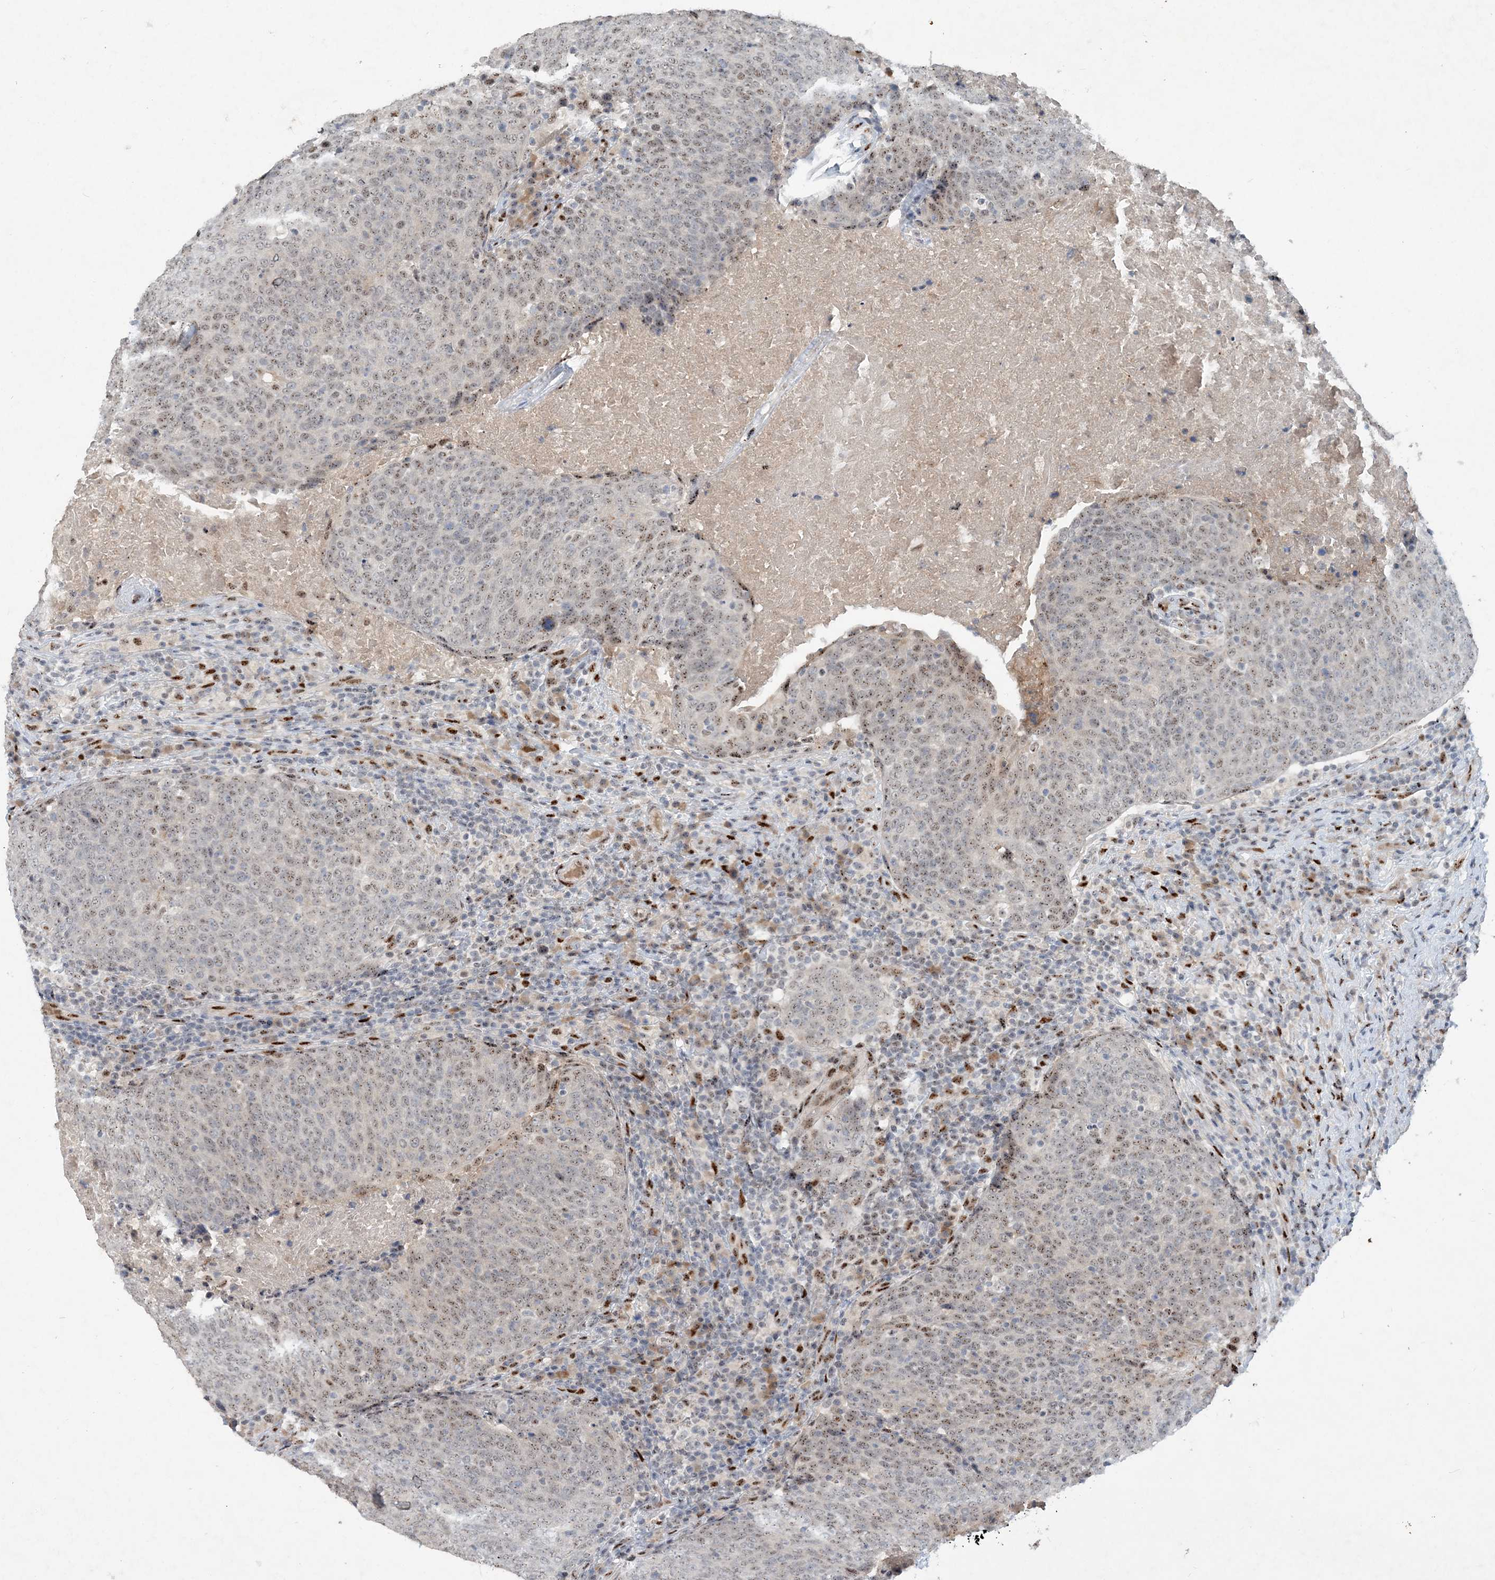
{"staining": {"intensity": "weak", "quantity": ">75%", "location": "nuclear"}, "tissue": "head and neck cancer", "cell_type": "Tumor cells", "image_type": "cancer", "snomed": [{"axis": "morphology", "description": "Squamous cell carcinoma, NOS"}, {"axis": "morphology", "description": "Squamous cell carcinoma, metastatic, NOS"}, {"axis": "topography", "description": "Lymph node"}, {"axis": "topography", "description": "Head-Neck"}], "caption": "Head and neck cancer (metastatic squamous cell carcinoma) stained with a protein marker shows weak staining in tumor cells.", "gene": "GIN1", "patient": {"sex": "male", "age": 62}}